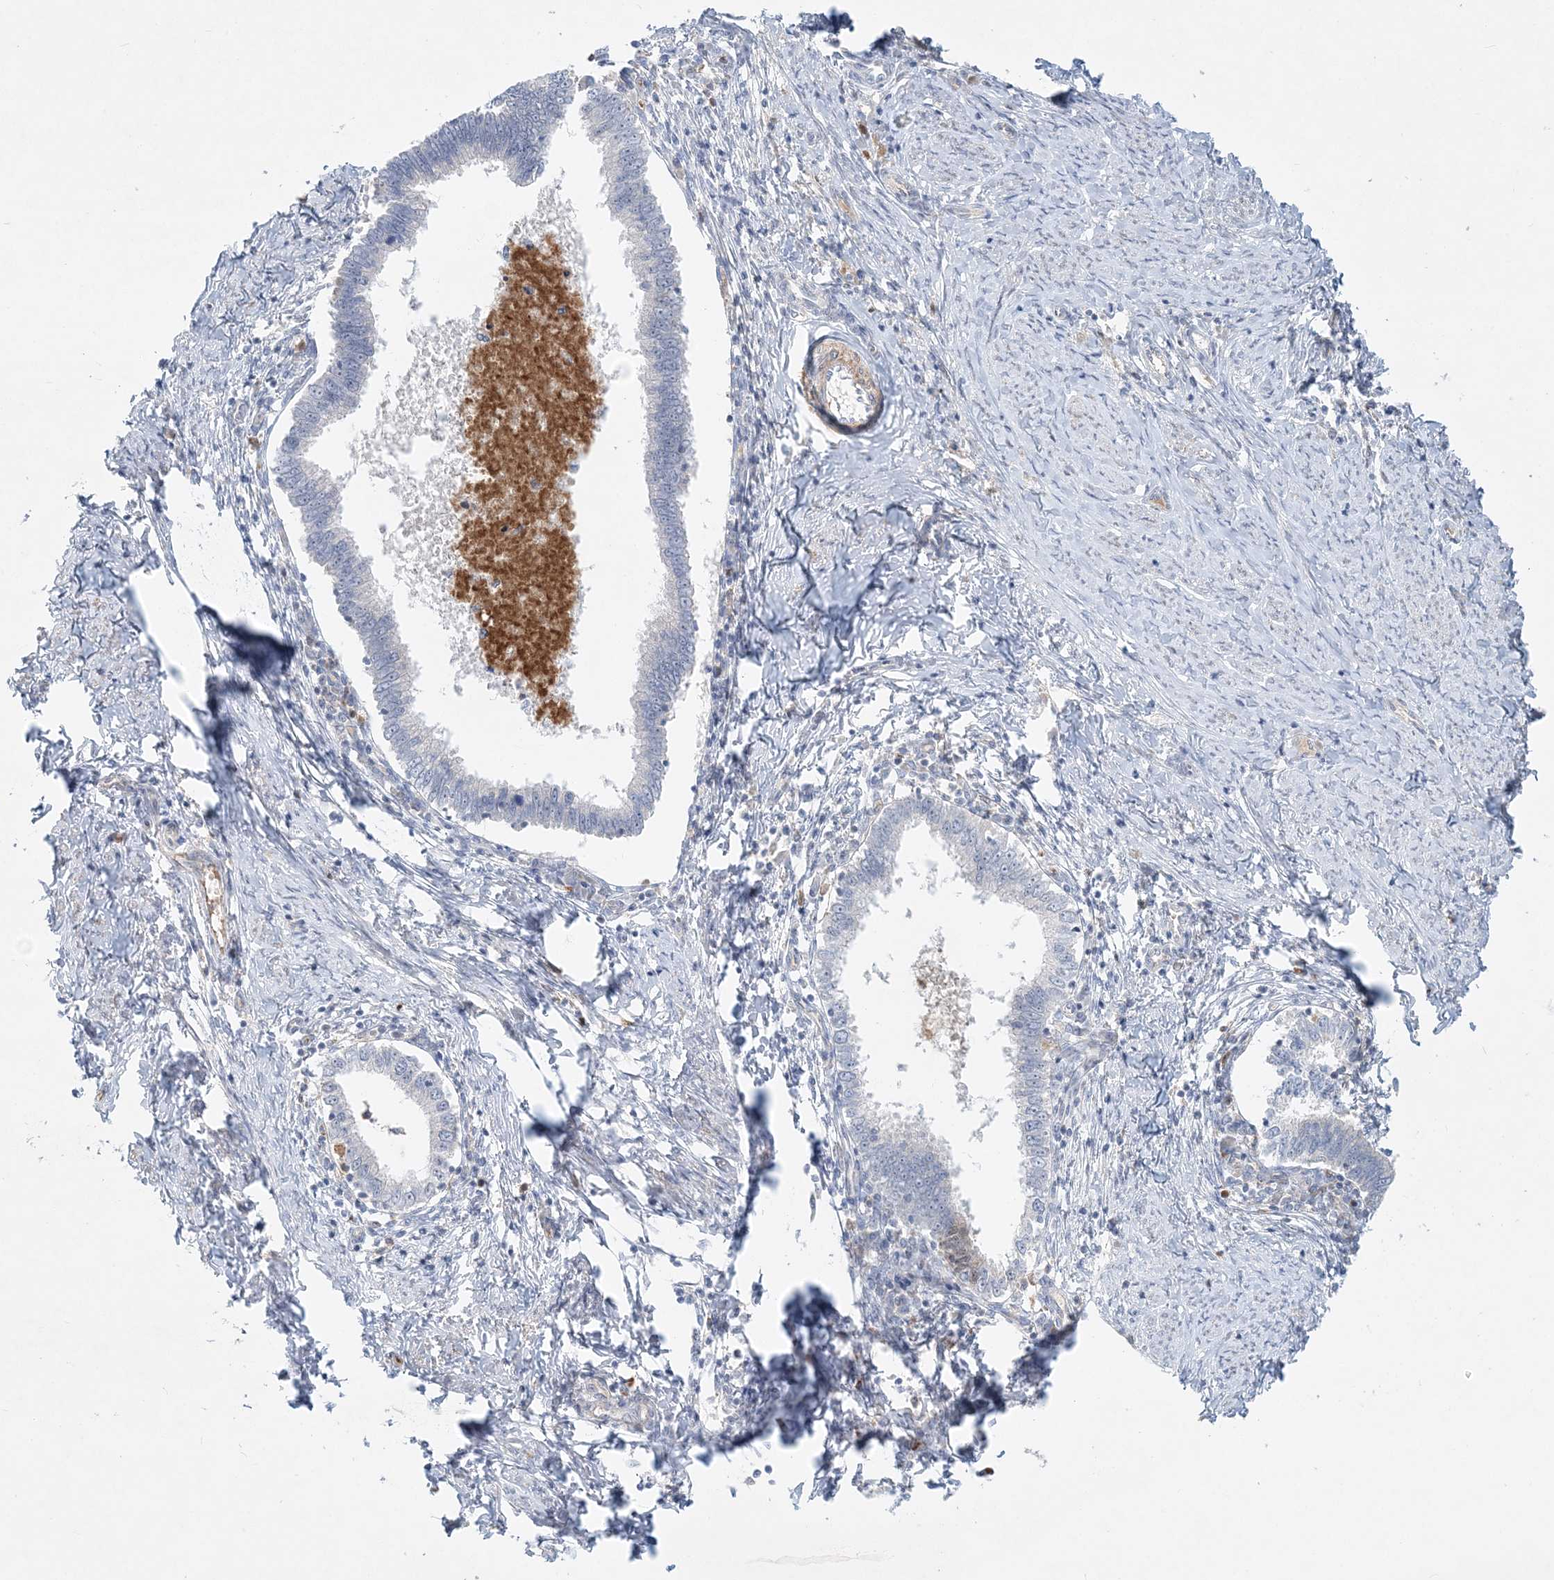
{"staining": {"intensity": "negative", "quantity": "none", "location": "none"}, "tissue": "cervical cancer", "cell_type": "Tumor cells", "image_type": "cancer", "snomed": [{"axis": "morphology", "description": "Adenocarcinoma, NOS"}, {"axis": "topography", "description": "Cervix"}], "caption": "DAB (3,3'-diaminobenzidine) immunohistochemical staining of cervical adenocarcinoma displays no significant positivity in tumor cells.", "gene": "DNAH5", "patient": {"sex": "female", "age": 36}}